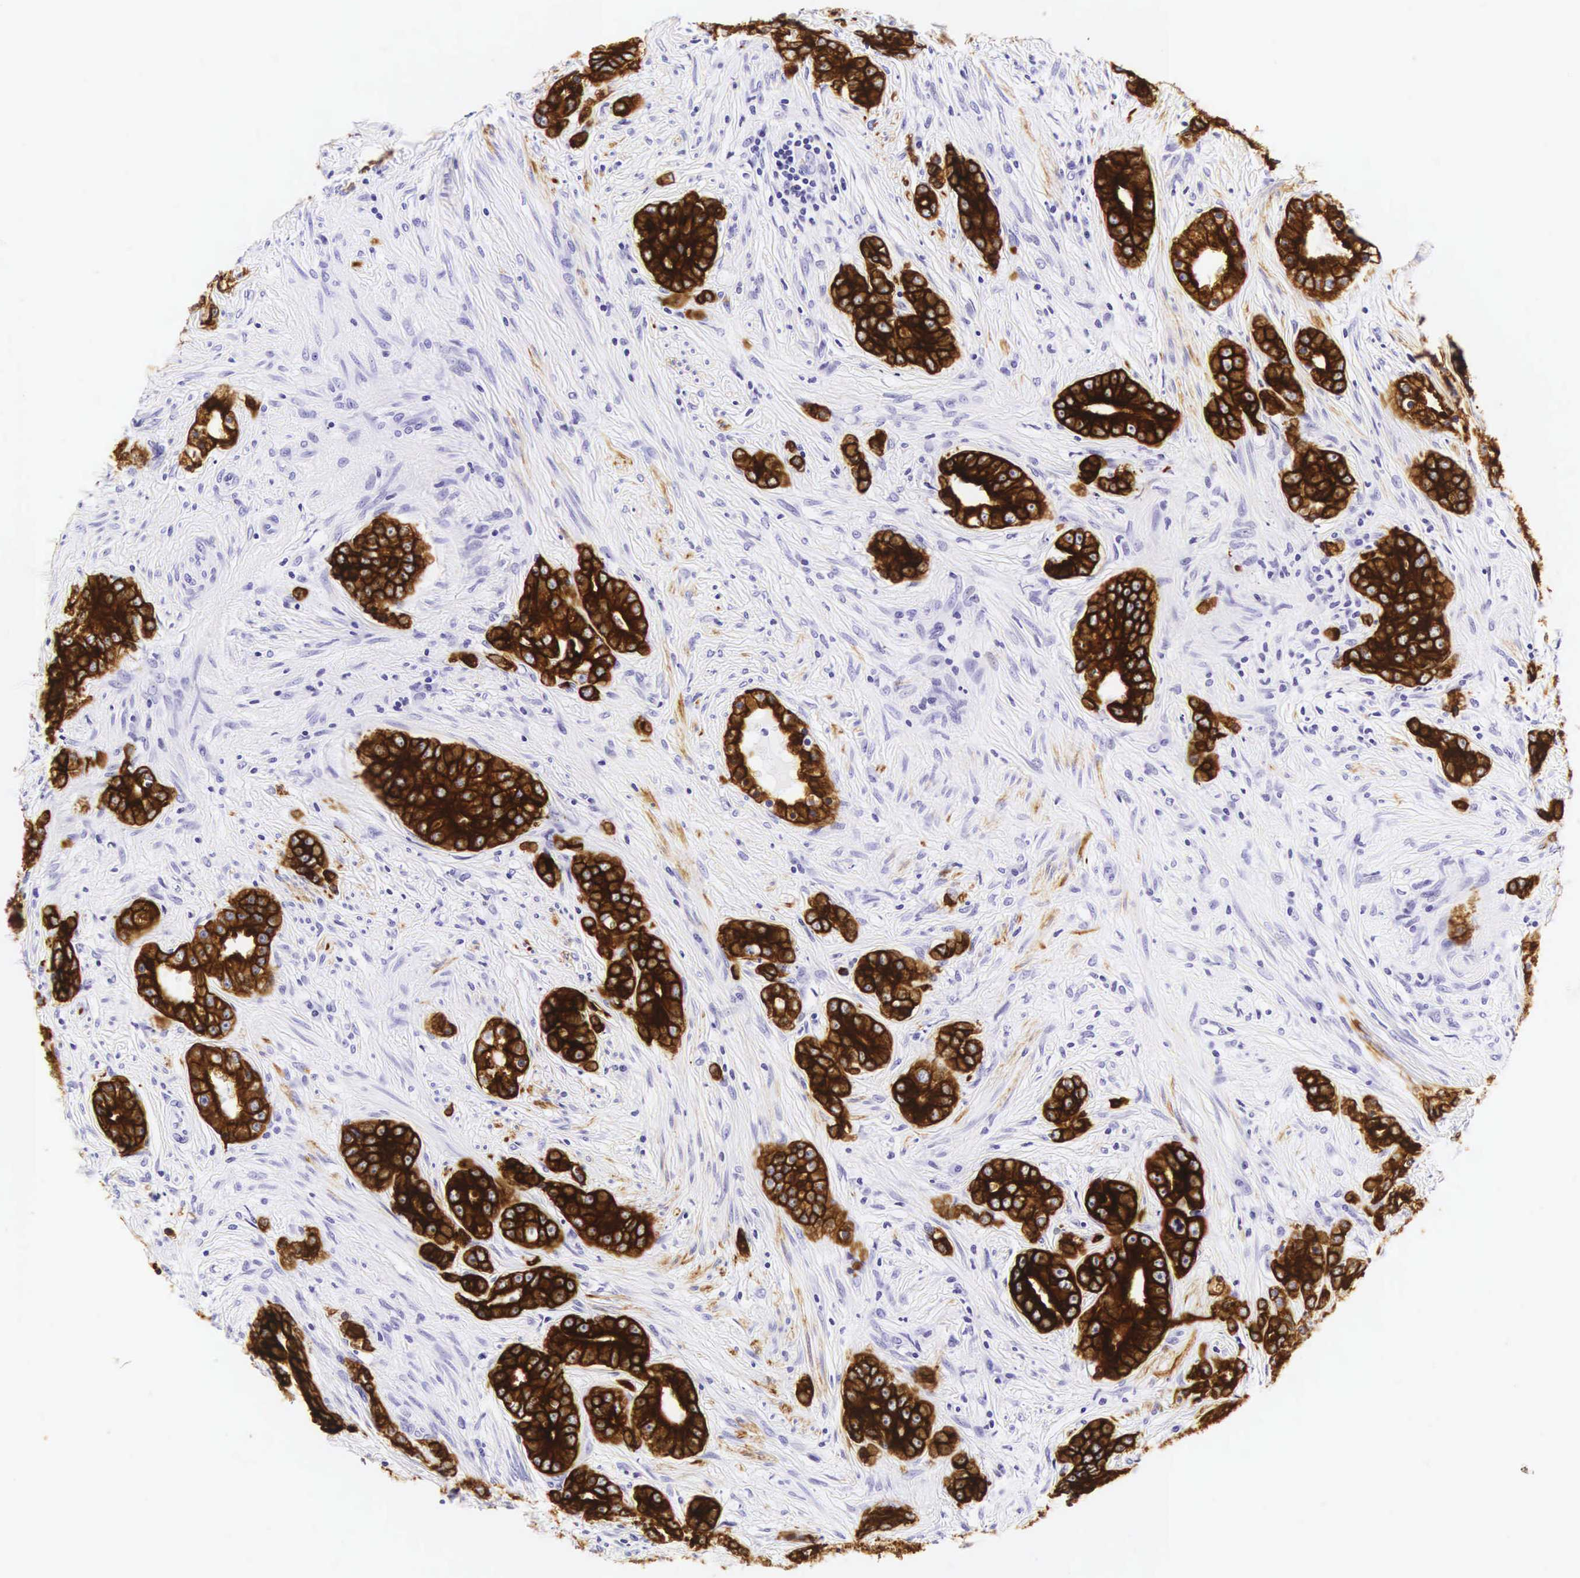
{"staining": {"intensity": "strong", "quantity": ">75%", "location": "cytoplasmic/membranous"}, "tissue": "prostate cancer", "cell_type": "Tumor cells", "image_type": "cancer", "snomed": [{"axis": "morphology", "description": "Adenocarcinoma, Medium grade"}, {"axis": "topography", "description": "Prostate"}], "caption": "Immunohistochemistry (IHC) (DAB) staining of prostate adenocarcinoma (medium-grade) displays strong cytoplasmic/membranous protein staining in approximately >75% of tumor cells. (Stains: DAB (3,3'-diaminobenzidine) in brown, nuclei in blue, Microscopy: brightfield microscopy at high magnification).", "gene": "KRT18", "patient": {"sex": "male", "age": 59}}